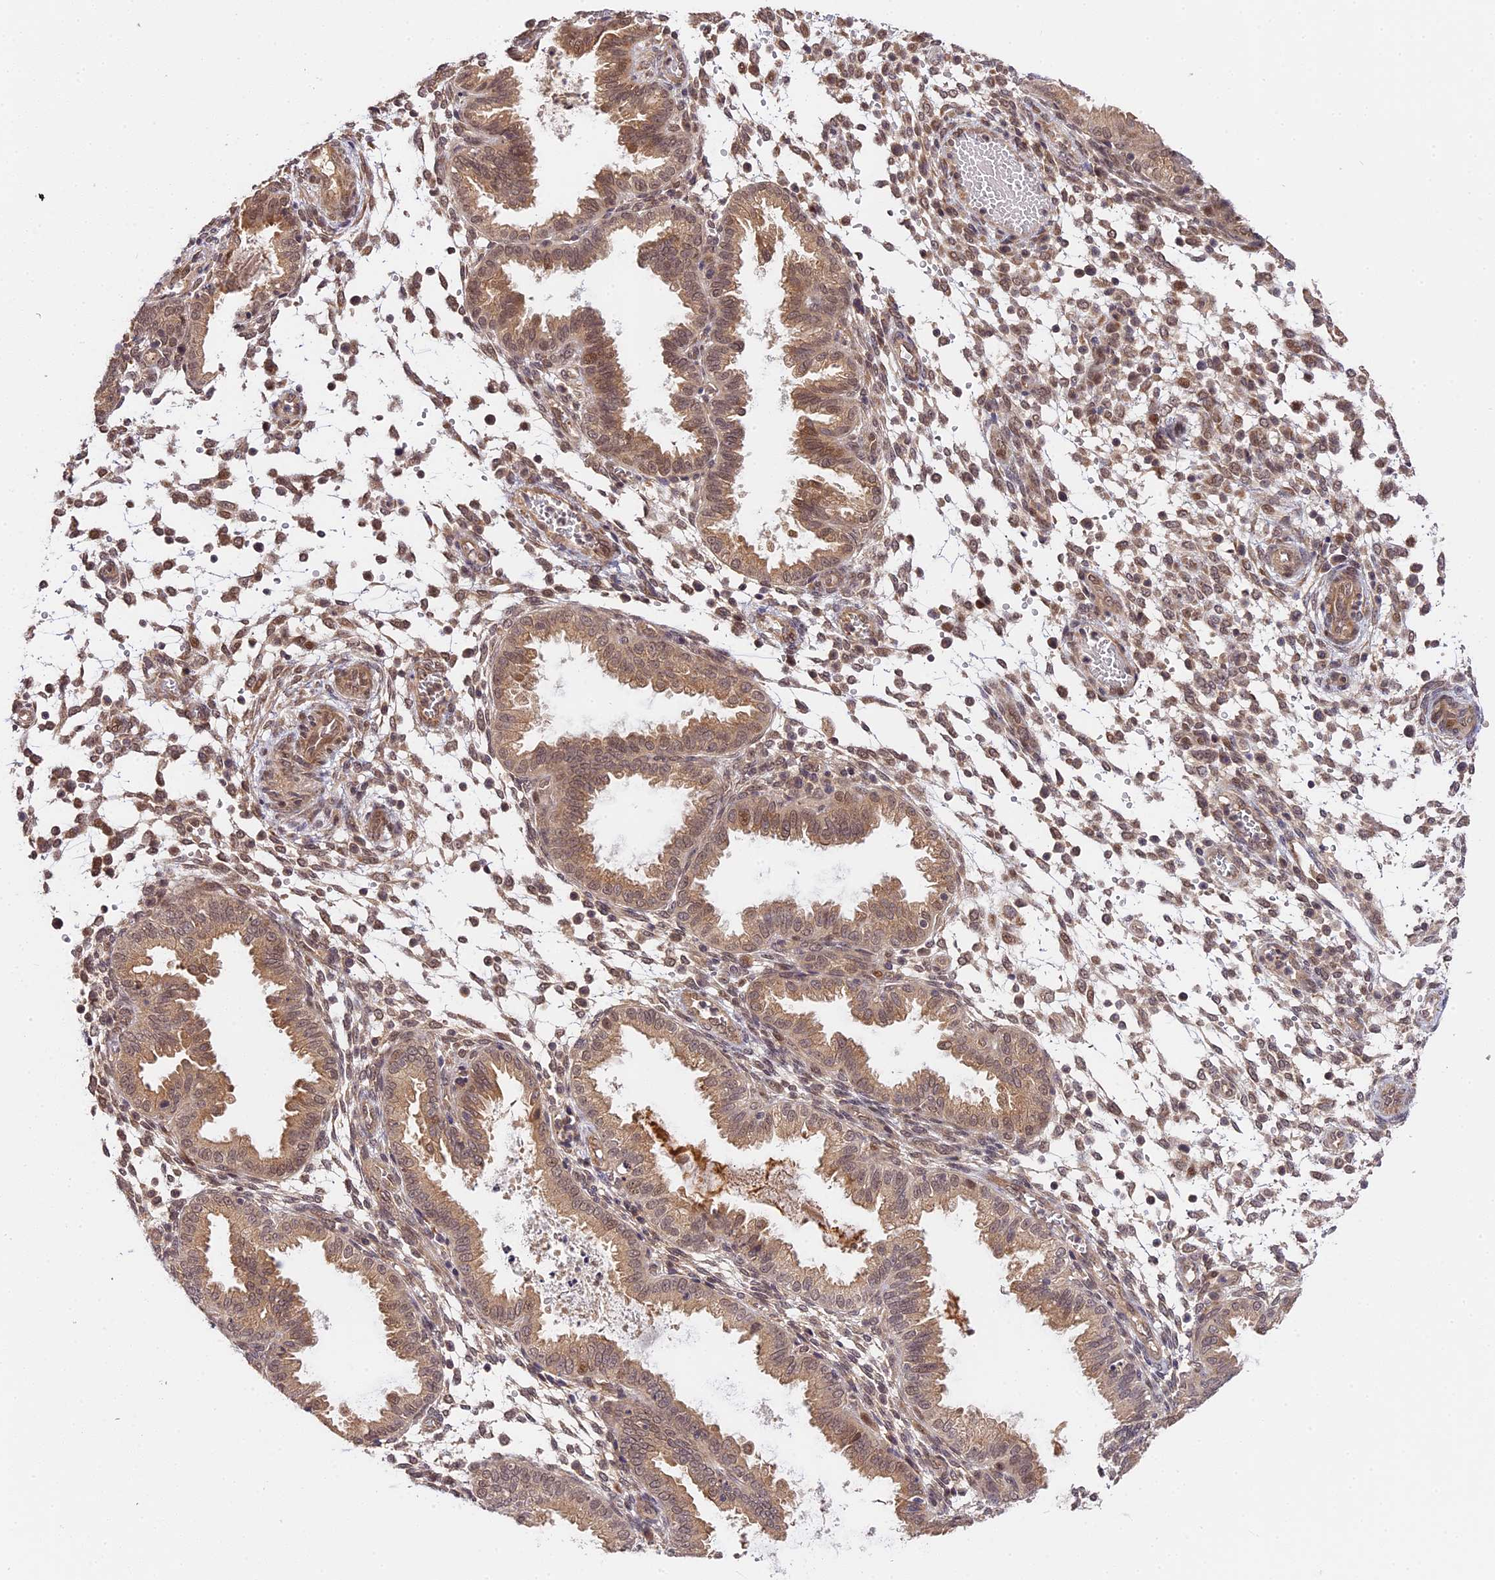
{"staining": {"intensity": "weak", "quantity": "25%-75%", "location": "cytoplasmic/membranous"}, "tissue": "endometrium", "cell_type": "Cells in endometrial stroma", "image_type": "normal", "snomed": [{"axis": "morphology", "description": "Normal tissue, NOS"}, {"axis": "topography", "description": "Endometrium"}], "caption": "An IHC image of unremarkable tissue is shown. Protein staining in brown highlights weak cytoplasmic/membranous positivity in endometrium within cells in endometrial stroma. (Brightfield microscopy of DAB IHC at high magnification).", "gene": "IMPACT", "patient": {"sex": "female", "age": 33}}